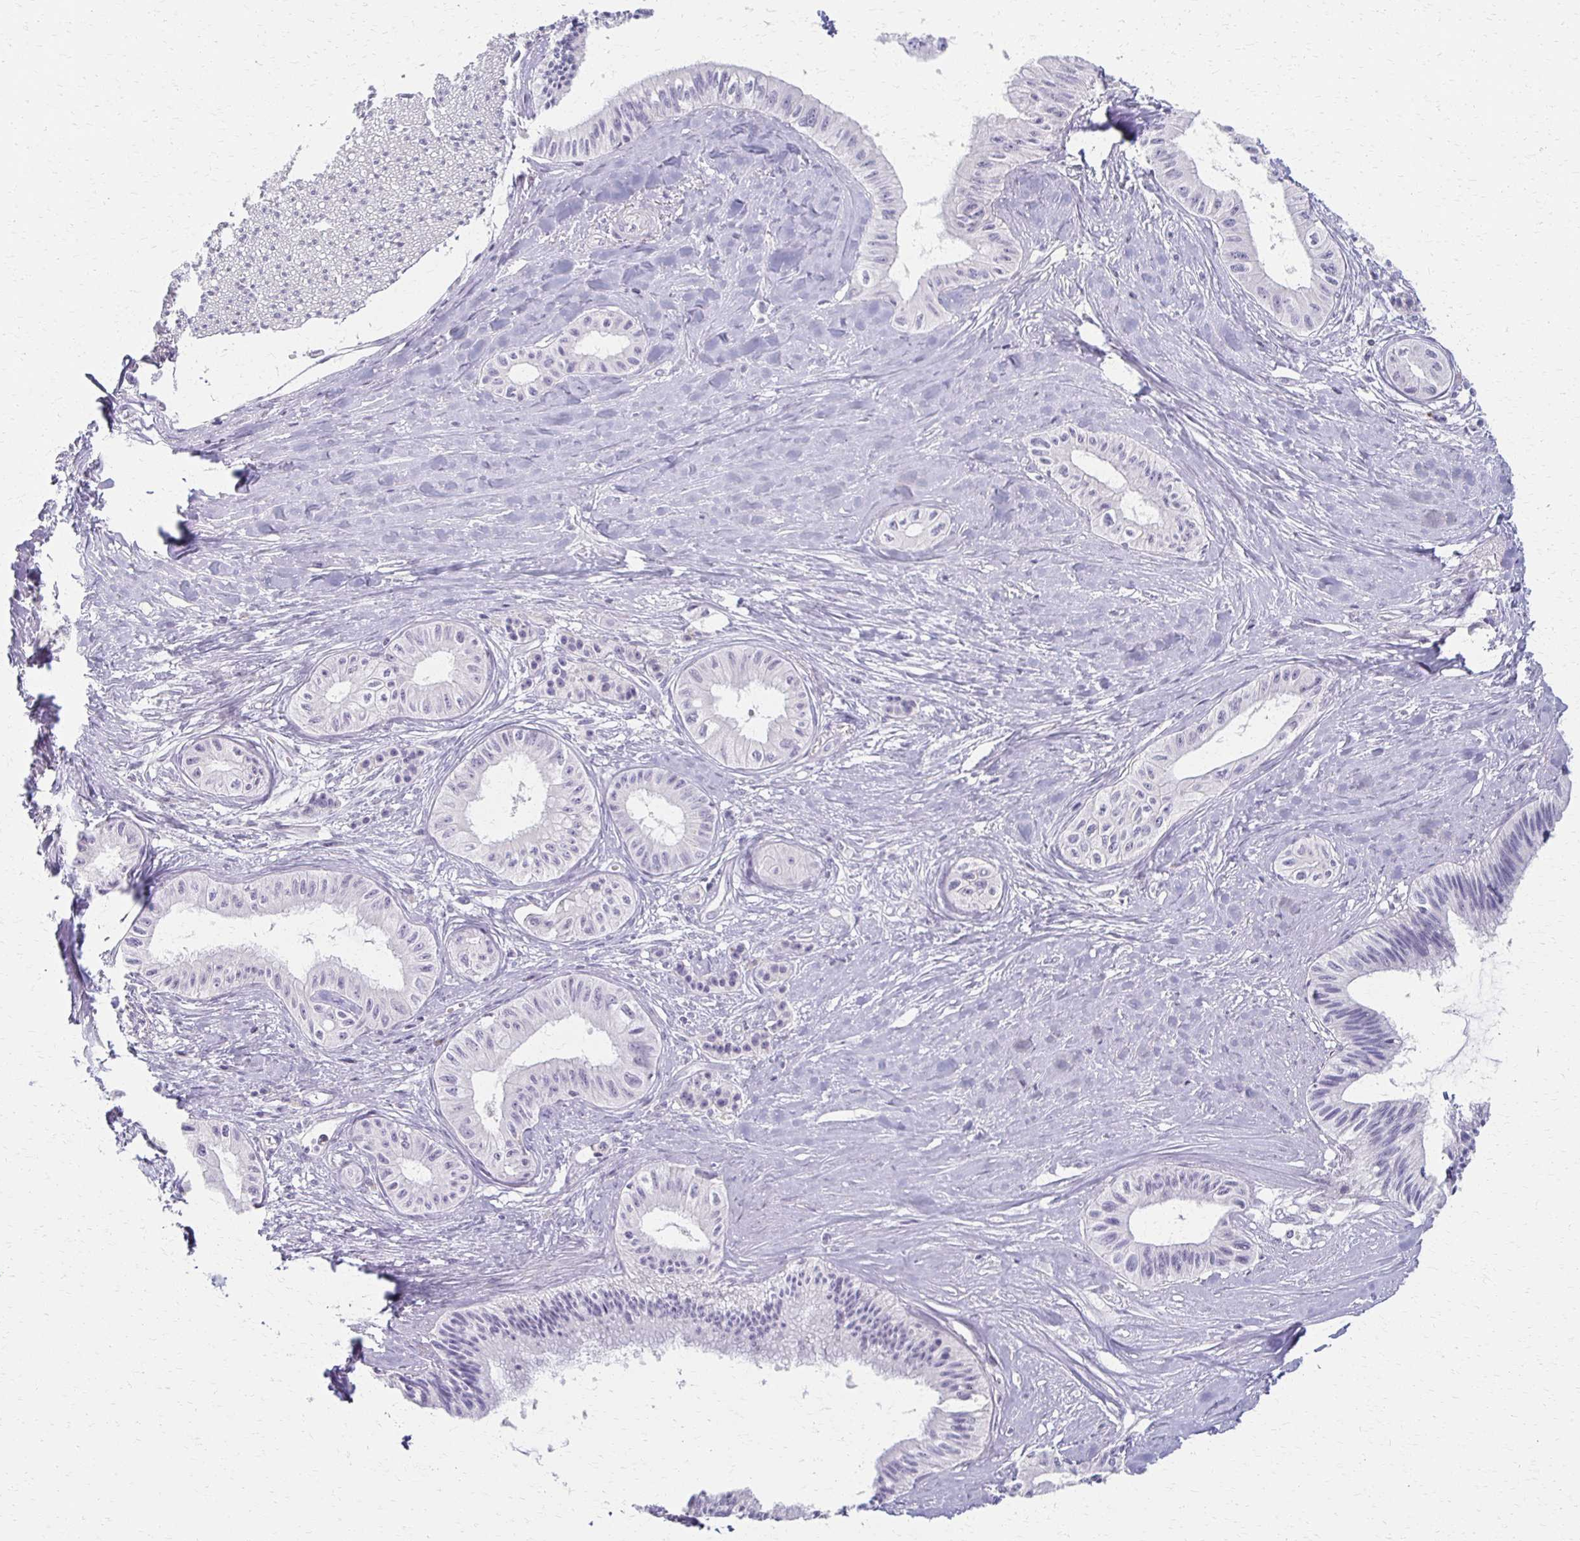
{"staining": {"intensity": "negative", "quantity": "none", "location": "none"}, "tissue": "pancreatic cancer", "cell_type": "Tumor cells", "image_type": "cancer", "snomed": [{"axis": "morphology", "description": "Adenocarcinoma, NOS"}, {"axis": "topography", "description": "Pancreas"}], "caption": "This is an immunohistochemistry micrograph of human adenocarcinoma (pancreatic). There is no positivity in tumor cells.", "gene": "FOXO4", "patient": {"sex": "male", "age": 71}}